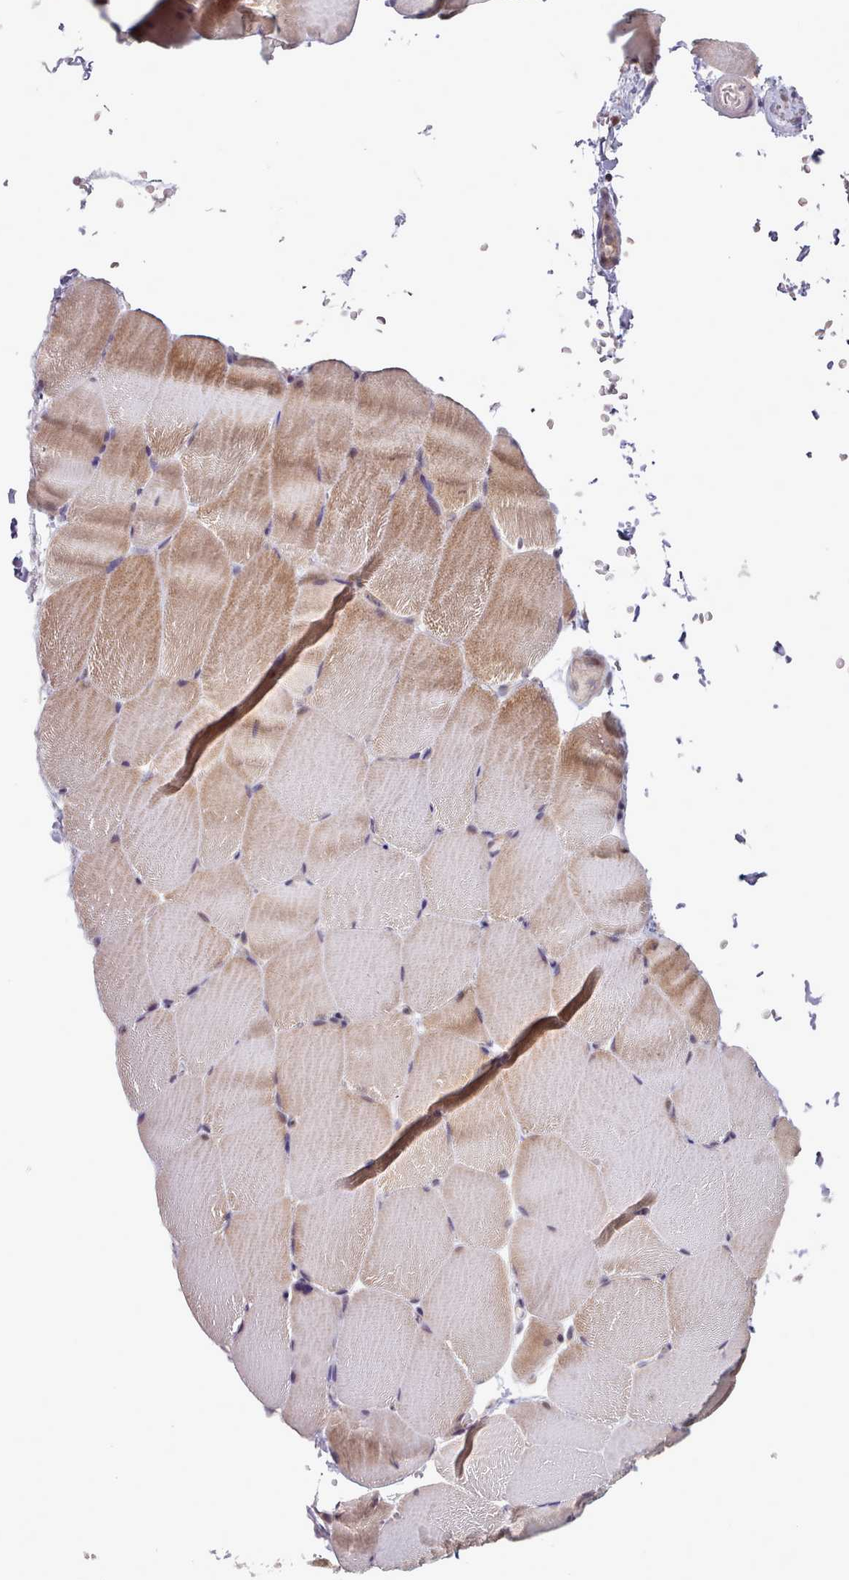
{"staining": {"intensity": "moderate", "quantity": "25%-75%", "location": "cytoplasmic/membranous"}, "tissue": "skeletal muscle", "cell_type": "Myocytes", "image_type": "normal", "snomed": [{"axis": "morphology", "description": "Normal tissue, NOS"}, {"axis": "topography", "description": "Skeletal muscle"}, {"axis": "topography", "description": "Parathyroid gland"}], "caption": "Skeletal muscle stained for a protein (brown) reveals moderate cytoplasmic/membranous positive expression in approximately 25%-75% of myocytes.", "gene": "AHCY", "patient": {"sex": "female", "age": 37}}